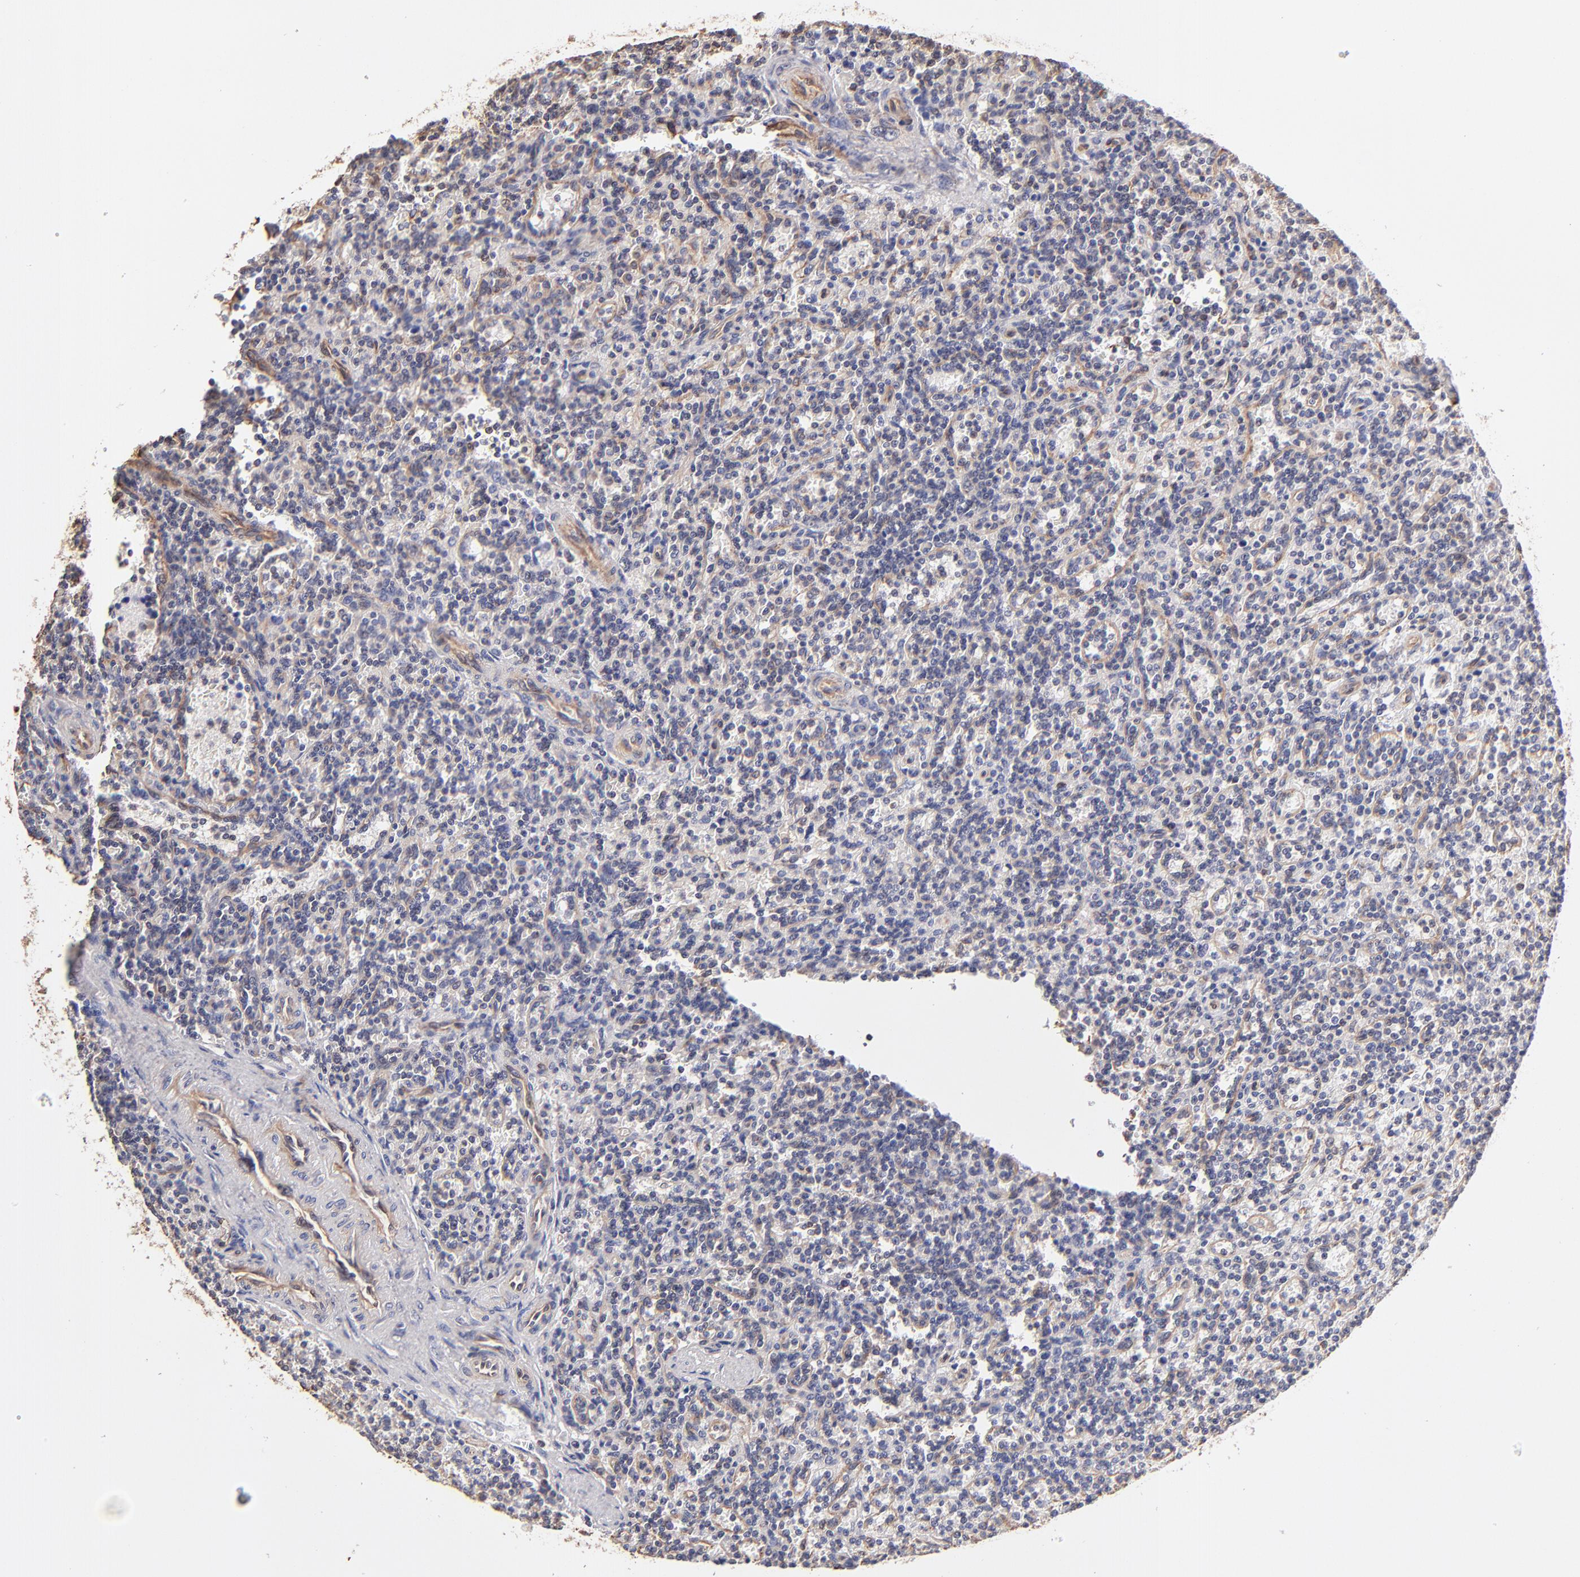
{"staining": {"intensity": "negative", "quantity": "none", "location": "none"}, "tissue": "lymphoma", "cell_type": "Tumor cells", "image_type": "cancer", "snomed": [{"axis": "morphology", "description": "Malignant lymphoma, non-Hodgkin's type, Low grade"}, {"axis": "topography", "description": "Spleen"}], "caption": "This is a histopathology image of immunohistochemistry staining of lymphoma, which shows no expression in tumor cells. (Stains: DAB immunohistochemistry (IHC) with hematoxylin counter stain, Microscopy: brightfield microscopy at high magnification).", "gene": "ABCC1", "patient": {"sex": "male", "age": 73}}